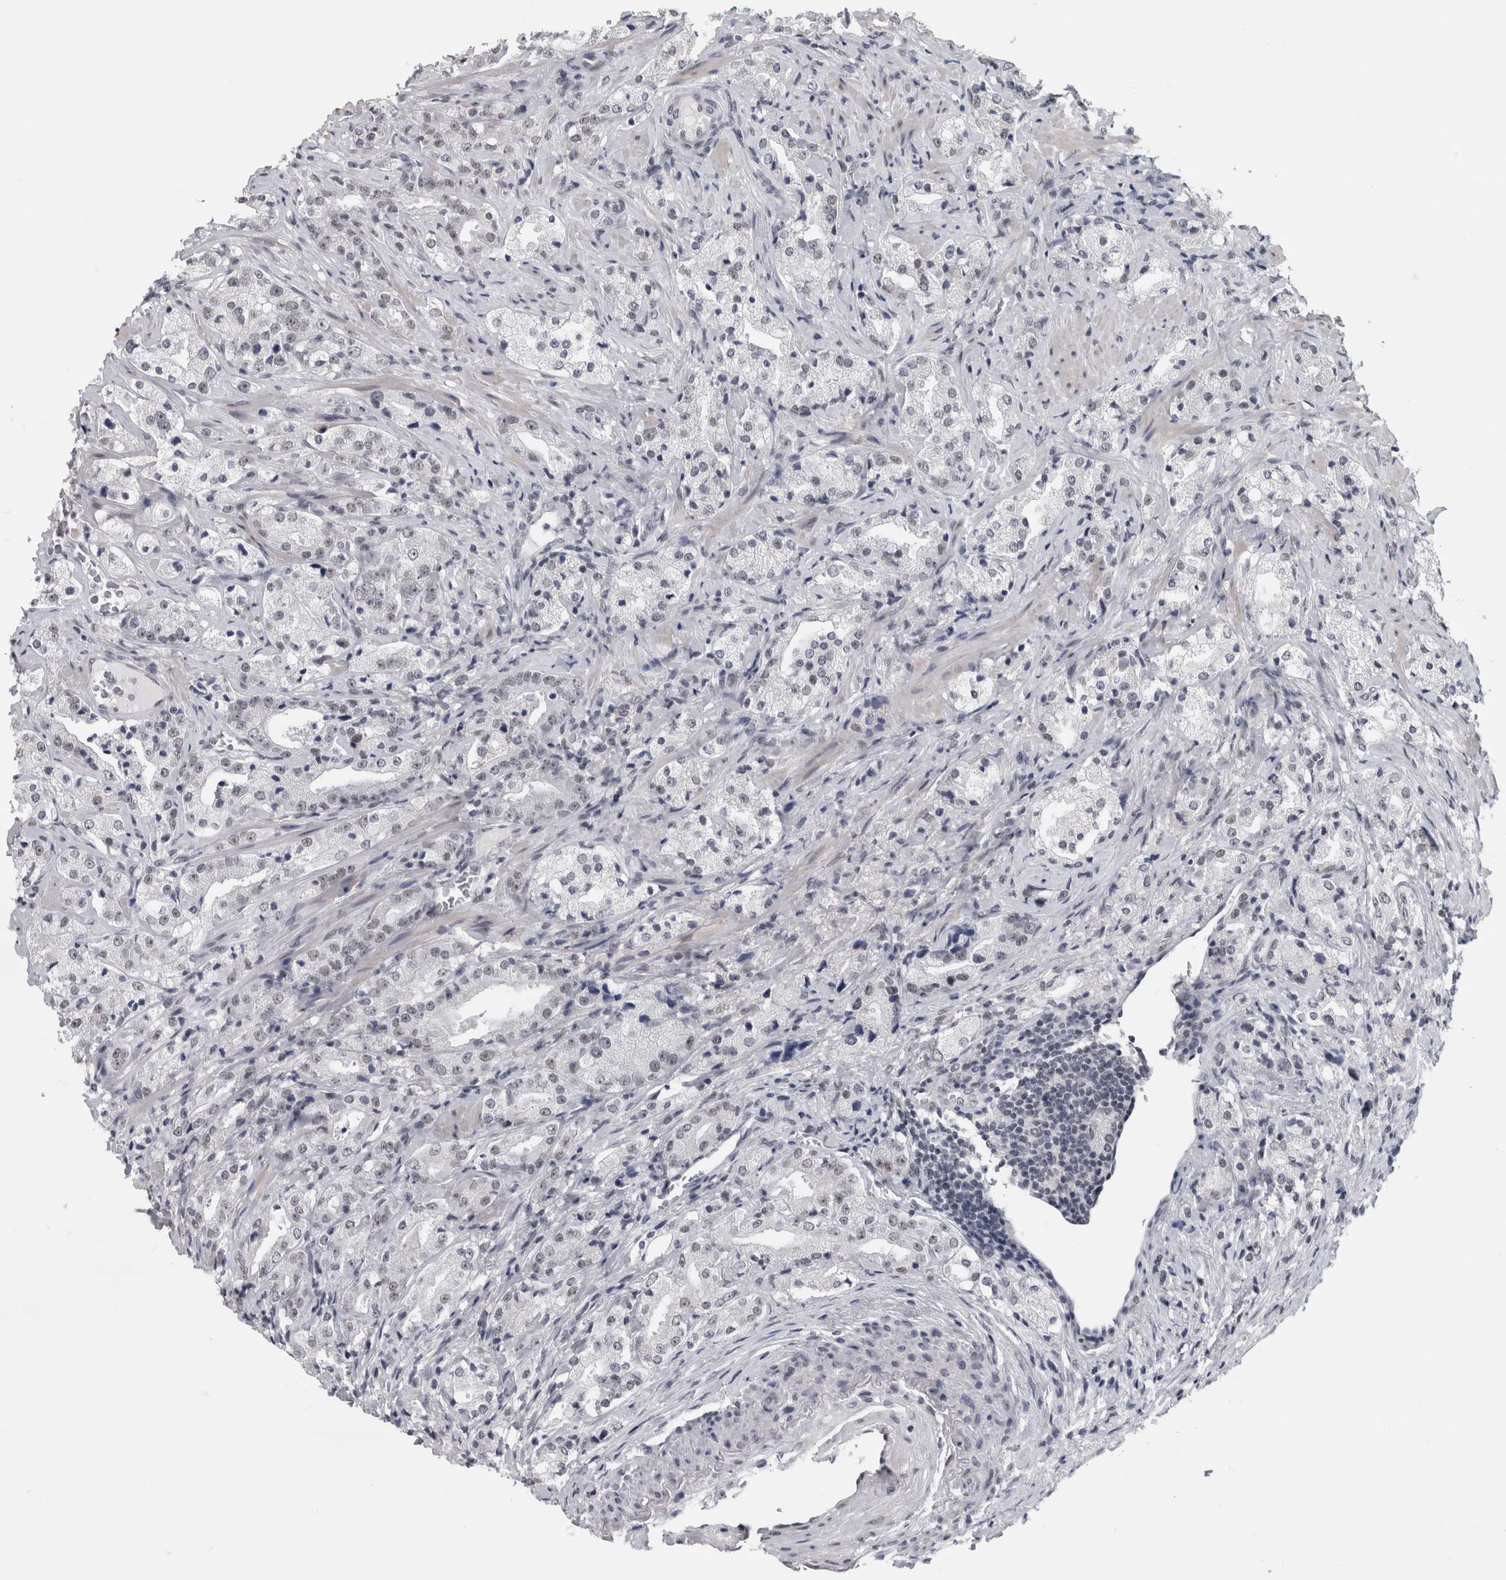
{"staining": {"intensity": "negative", "quantity": "none", "location": "none"}, "tissue": "prostate cancer", "cell_type": "Tumor cells", "image_type": "cancer", "snomed": [{"axis": "morphology", "description": "Adenocarcinoma, High grade"}, {"axis": "topography", "description": "Prostate"}], "caption": "The micrograph exhibits no significant positivity in tumor cells of high-grade adenocarcinoma (prostate).", "gene": "ARID4B", "patient": {"sex": "male", "age": 63}}